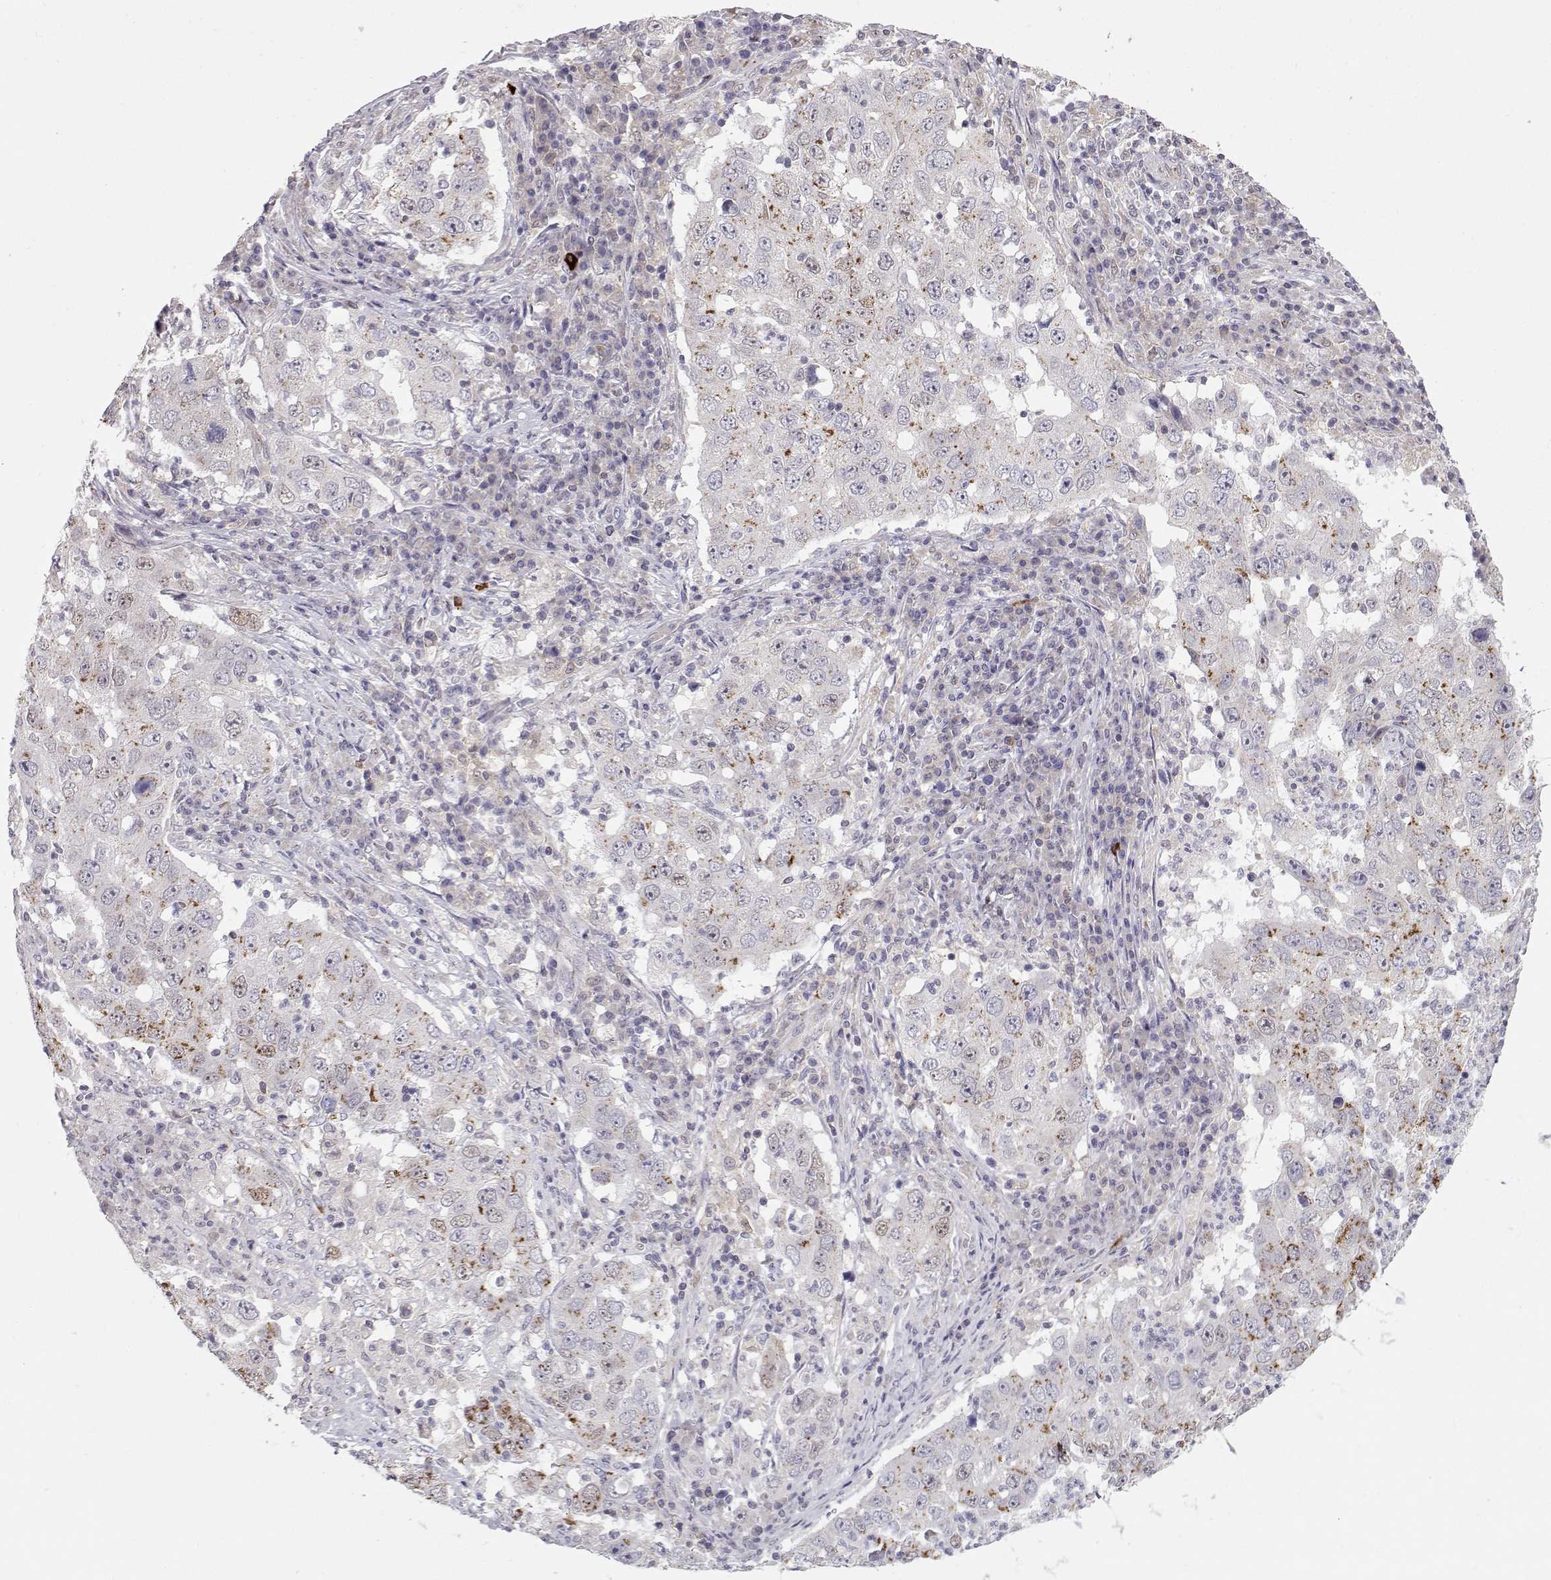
{"staining": {"intensity": "moderate", "quantity": "<25%", "location": "cytoplasmic/membranous"}, "tissue": "lung cancer", "cell_type": "Tumor cells", "image_type": "cancer", "snomed": [{"axis": "morphology", "description": "Adenocarcinoma, NOS"}, {"axis": "topography", "description": "Lung"}], "caption": "Immunohistochemistry (IHC) image of neoplastic tissue: human lung cancer stained using IHC displays low levels of moderate protein expression localized specifically in the cytoplasmic/membranous of tumor cells, appearing as a cytoplasmic/membranous brown color.", "gene": "NPVF", "patient": {"sex": "male", "age": 73}}